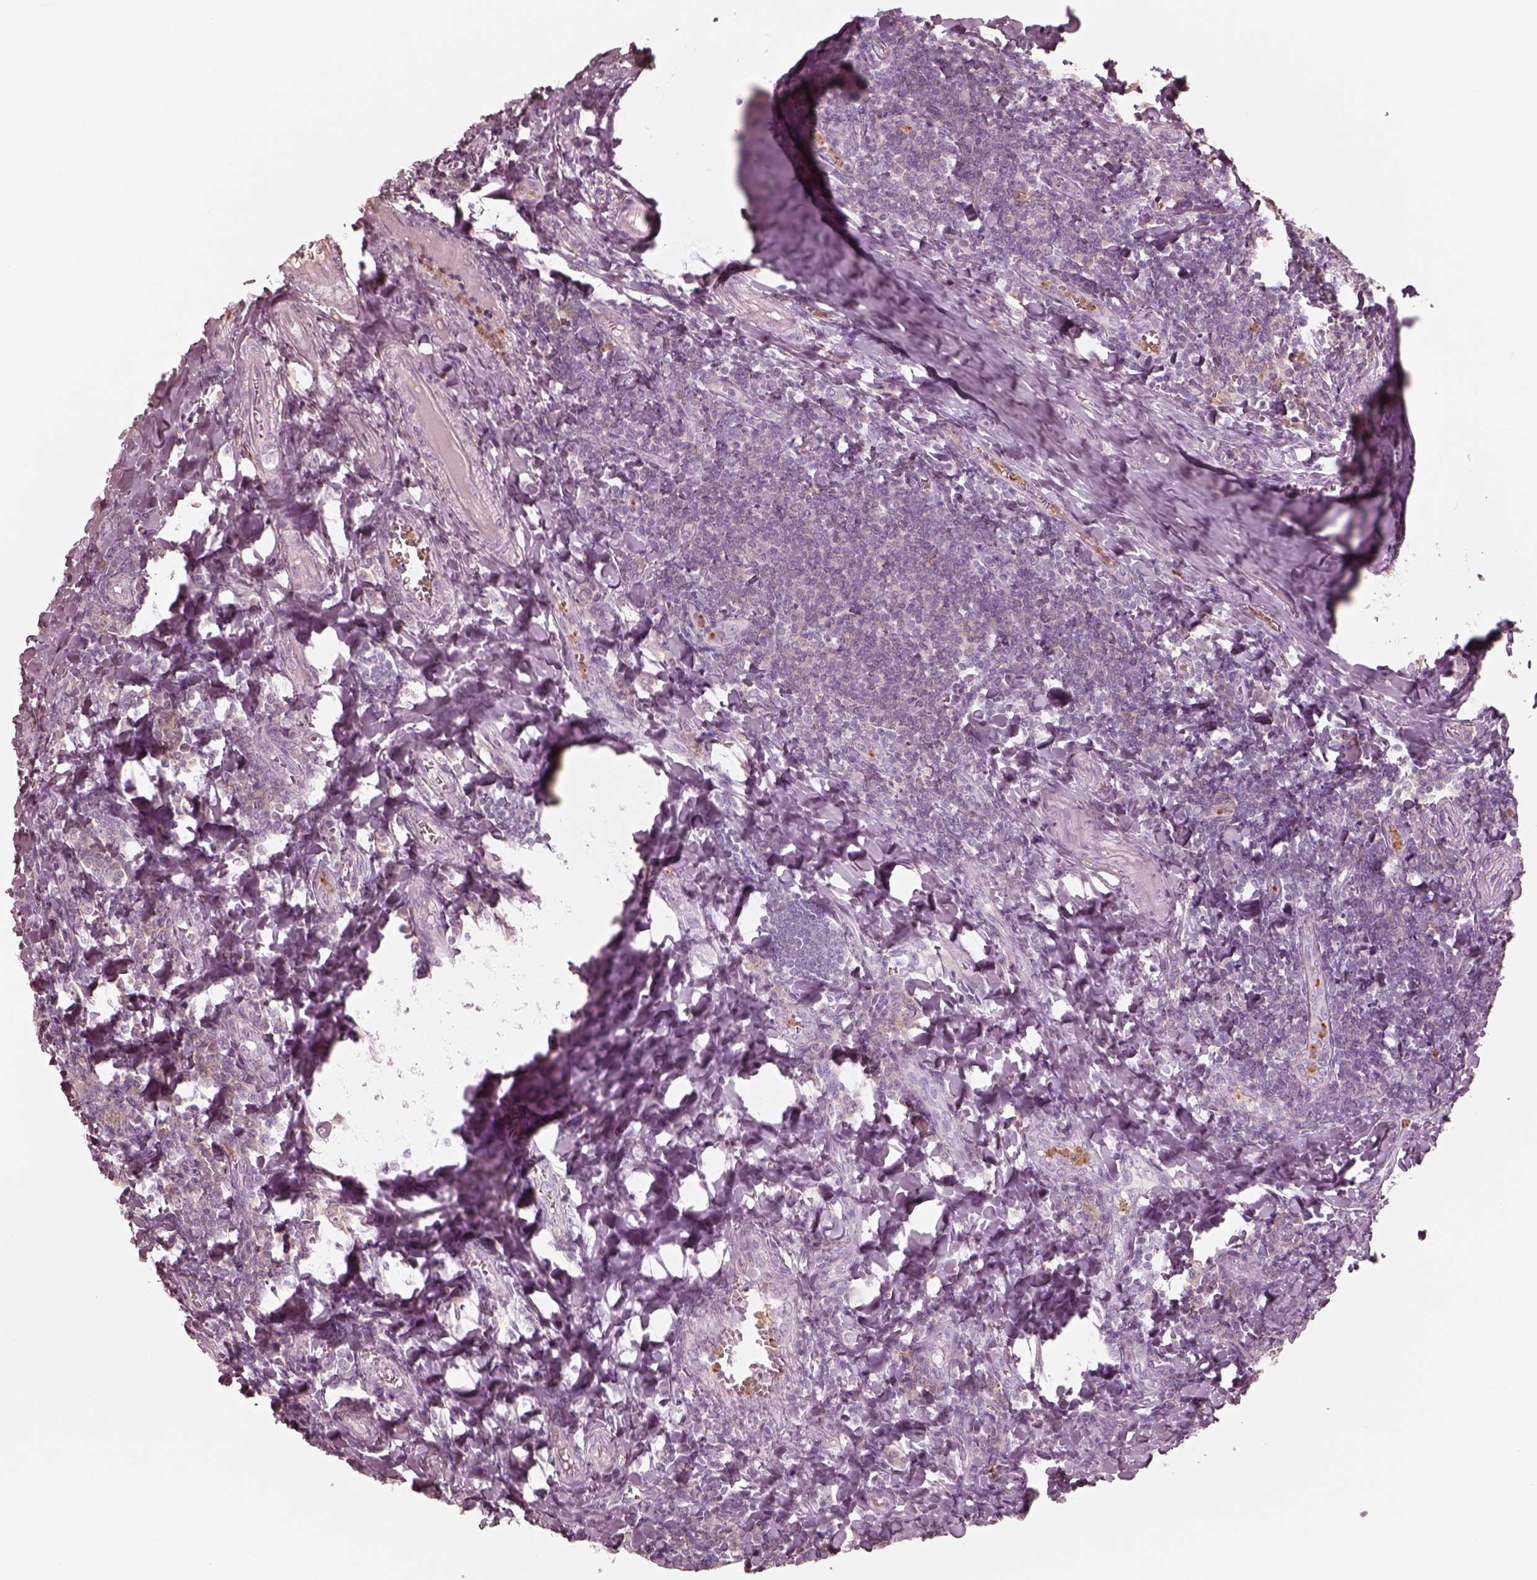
{"staining": {"intensity": "weak", "quantity": "25%-75%", "location": "cytoplasmic/membranous"}, "tissue": "tonsil", "cell_type": "Germinal center cells", "image_type": "normal", "snomed": [{"axis": "morphology", "description": "Normal tissue, NOS"}, {"axis": "morphology", "description": "Inflammation, NOS"}, {"axis": "topography", "description": "Tonsil"}], "caption": "Unremarkable tonsil reveals weak cytoplasmic/membranous staining in about 25%-75% of germinal center cells (DAB IHC with brightfield microscopy, high magnification)..", "gene": "GPRIN1", "patient": {"sex": "female", "age": 31}}